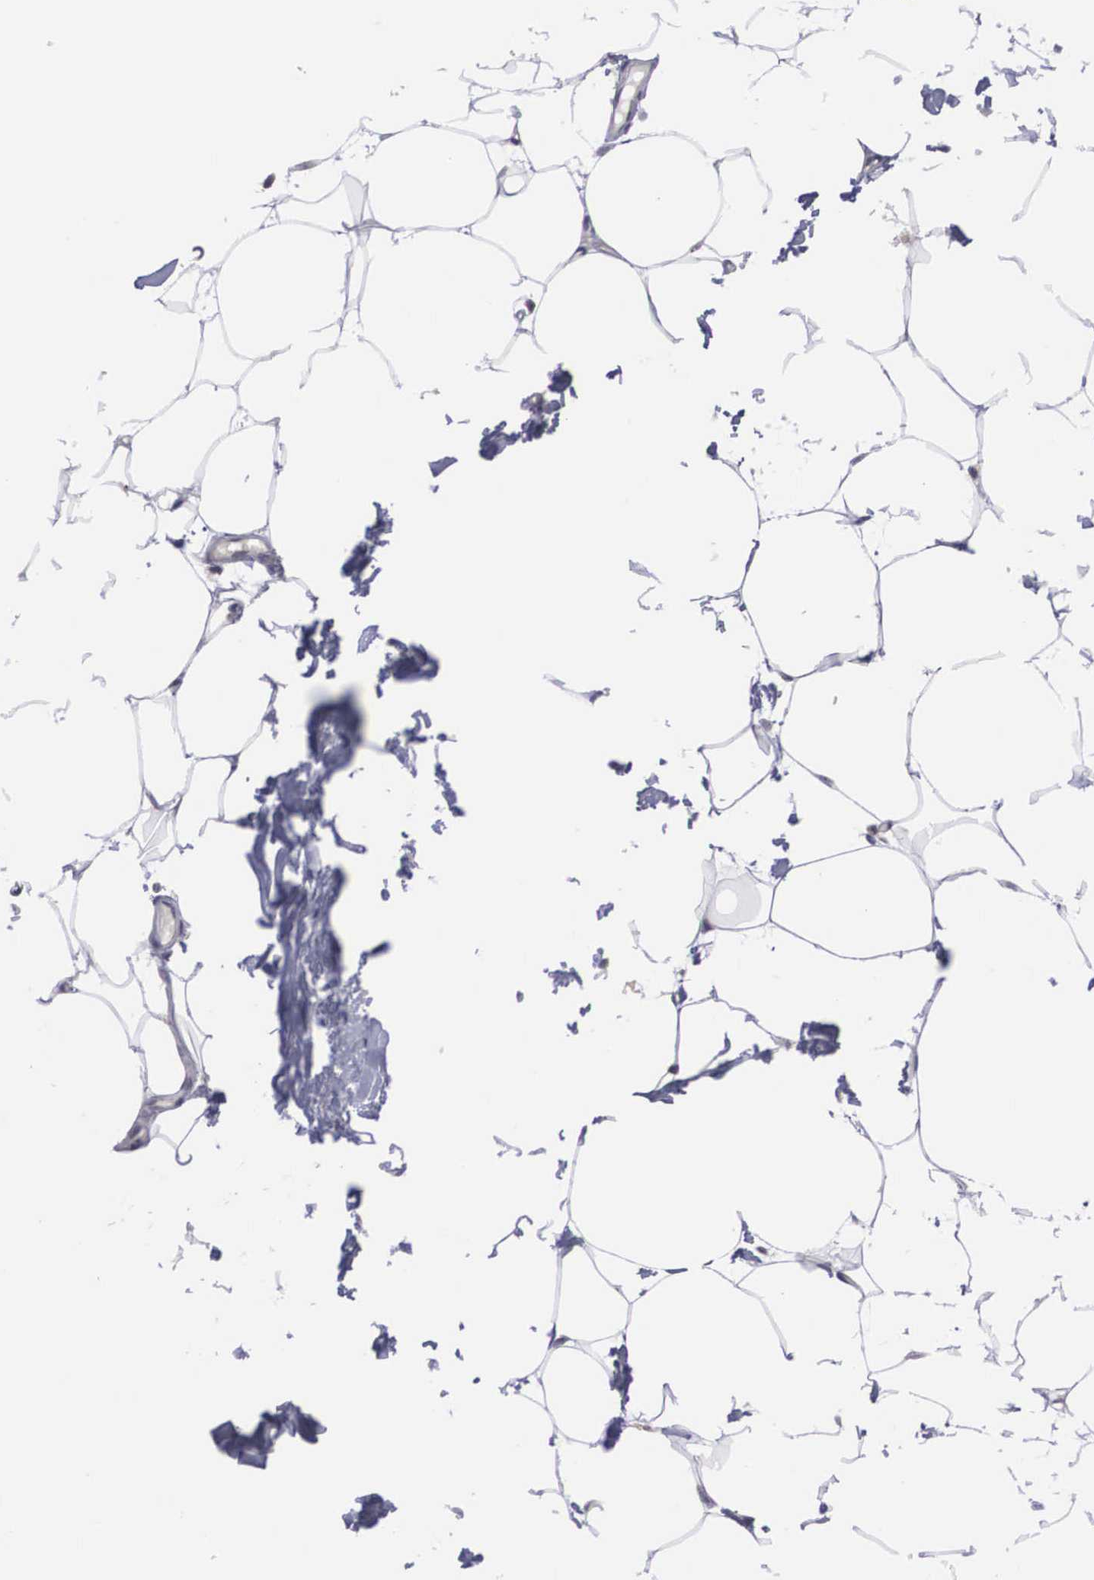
{"staining": {"intensity": "negative", "quantity": "none", "location": "none"}, "tissue": "adipose tissue", "cell_type": "Adipocytes", "image_type": "normal", "snomed": [{"axis": "morphology", "description": "Normal tissue, NOS"}, {"axis": "topography", "description": "Breast"}], "caption": "DAB immunohistochemical staining of benign human adipose tissue displays no significant staining in adipocytes.", "gene": "CRELD2", "patient": {"sex": "female", "age": 45}}